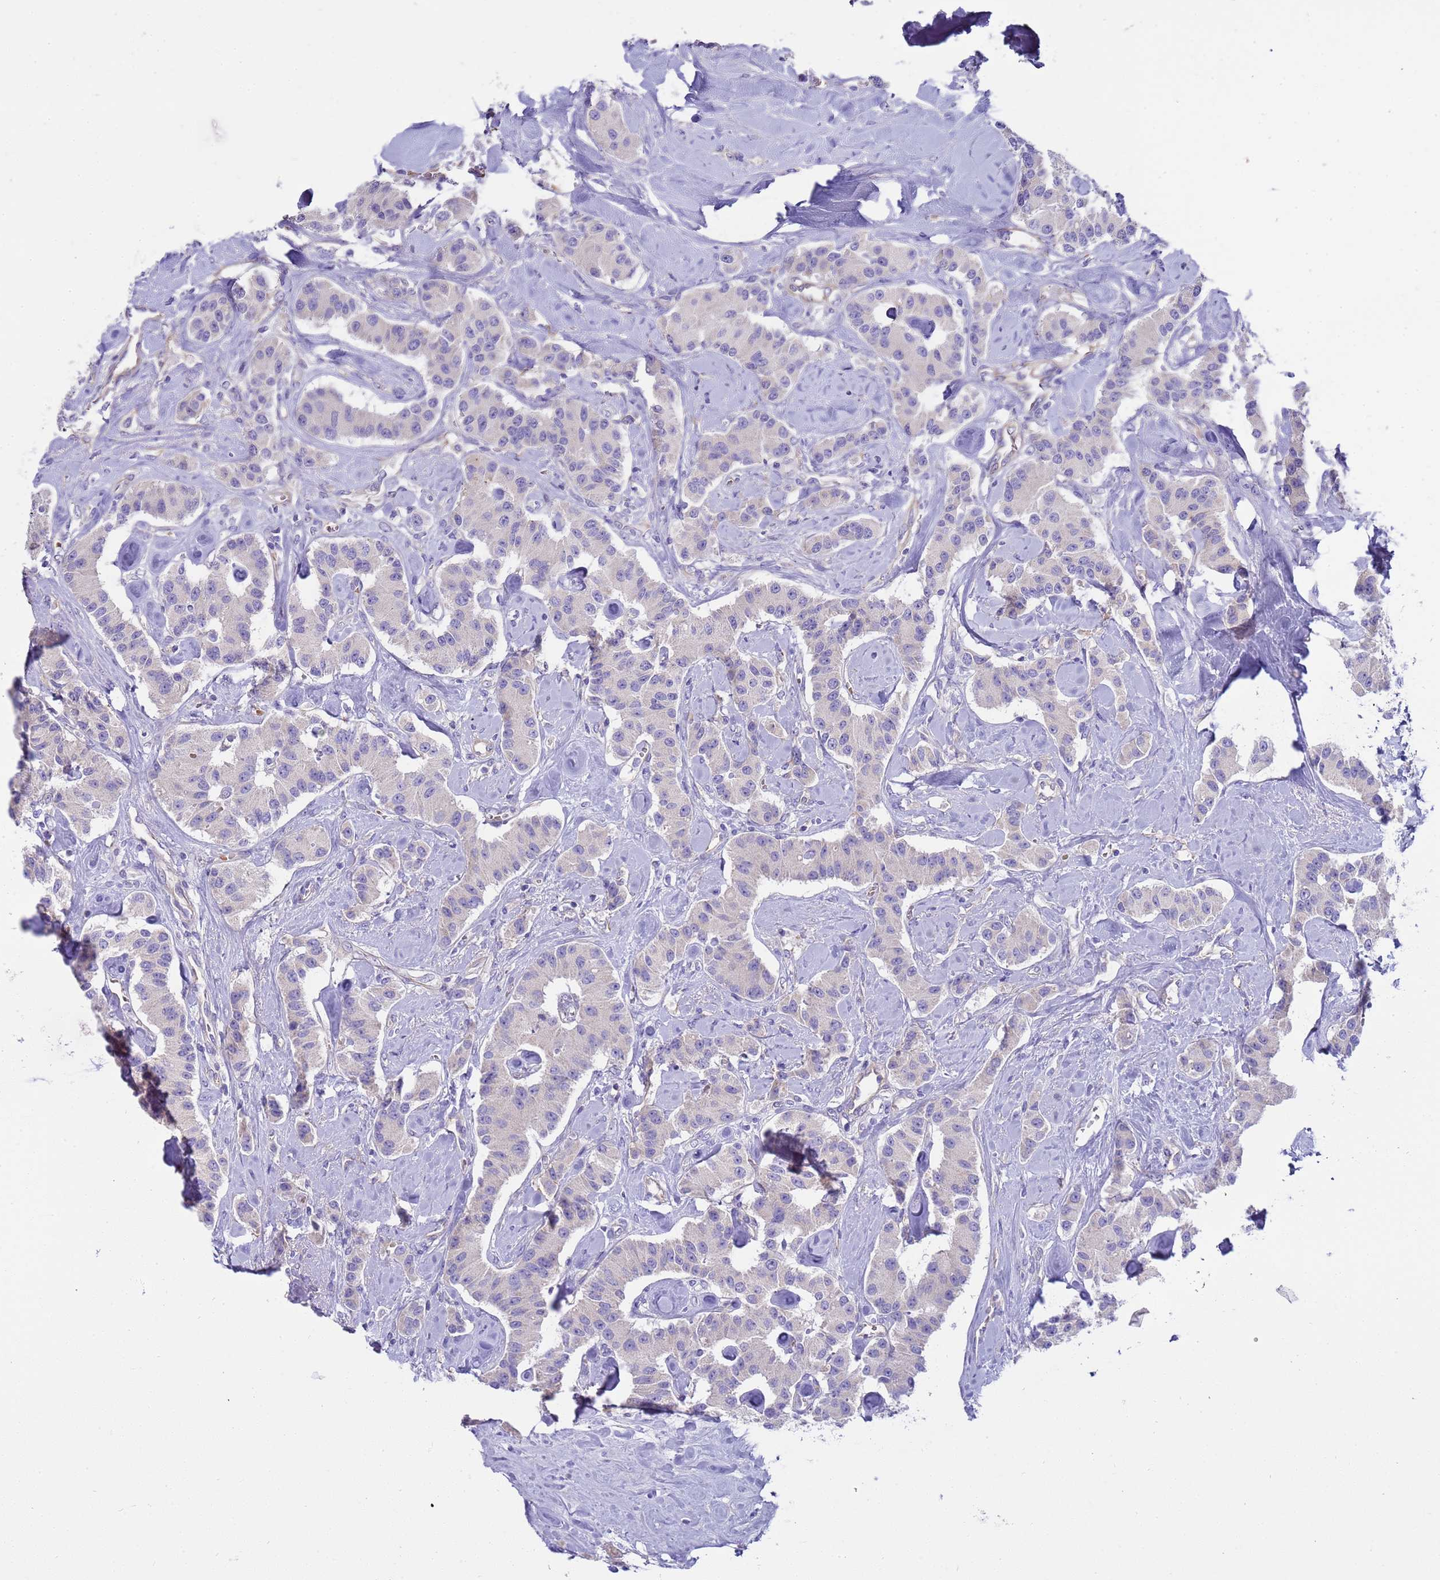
{"staining": {"intensity": "negative", "quantity": "none", "location": "none"}, "tissue": "carcinoid", "cell_type": "Tumor cells", "image_type": "cancer", "snomed": [{"axis": "morphology", "description": "Carcinoid, malignant, NOS"}, {"axis": "topography", "description": "Pancreas"}], "caption": "DAB immunohistochemical staining of carcinoid (malignant) displays no significant positivity in tumor cells.", "gene": "RIPPLY2", "patient": {"sex": "male", "age": 41}}